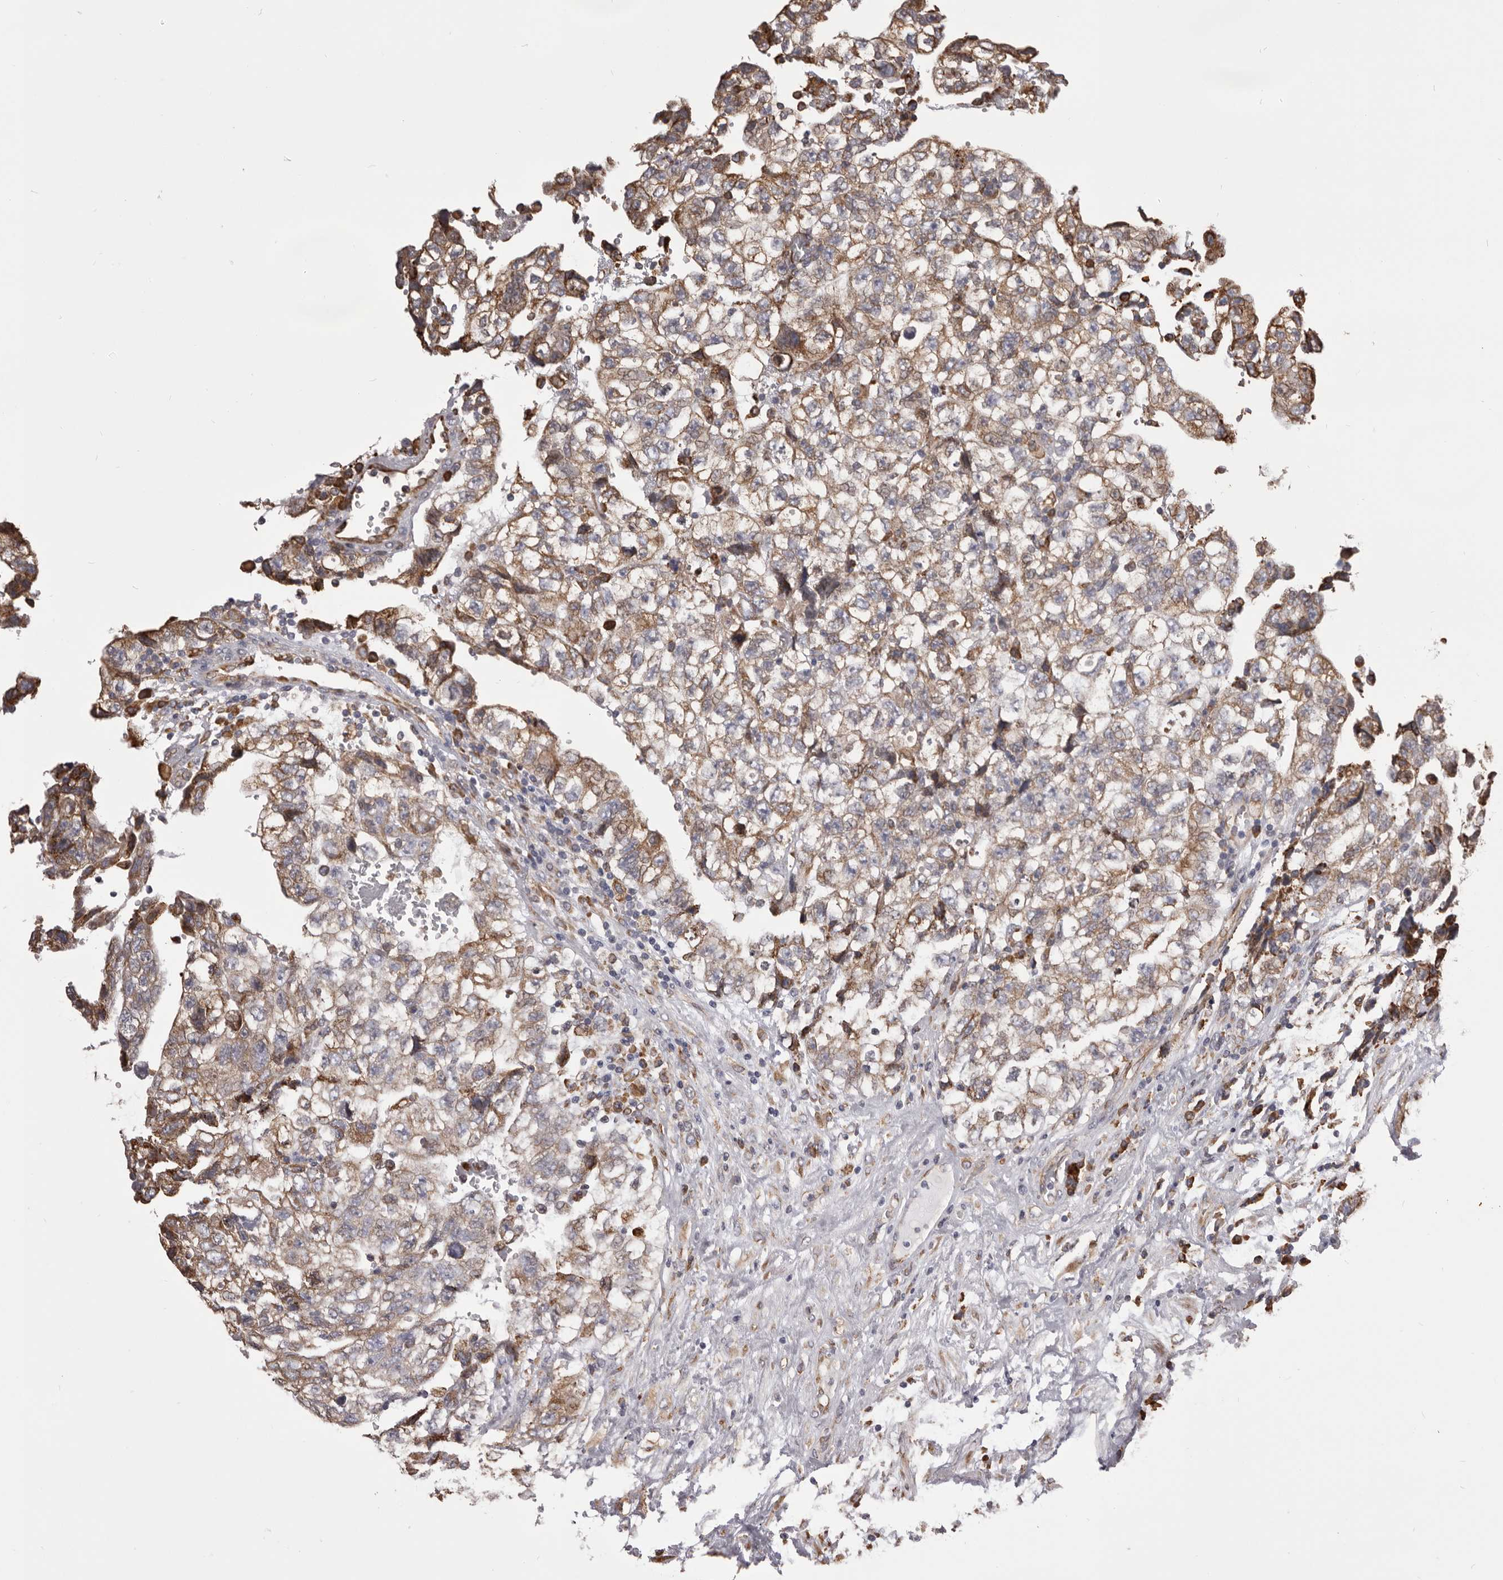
{"staining": {"intensity": "moderate", "quantity": ">75%", "location": "cytoplasmic/membranous"}, "tissue": "testis cancer", "cell_type": "Tumor cells", "image_type": "cancer", "snomed": [{"axis": "morphology", "description": "Carcinoma, Embryonal, NOS"}, {"axis": "topography", "description": "Testis"}], "caption": "Immunohistochemical staining of human embryonal carcinoma (testis) shows moderate cytoplasmic/membranous protein expression in approximately >75% of tumor cells. (Stains: DAB in brown, nuclei in blue, Microscopy: brightfield microscopy at high magnification).", "gene": "QRSL1", "patient": {"sex": "male", "age": 36}}